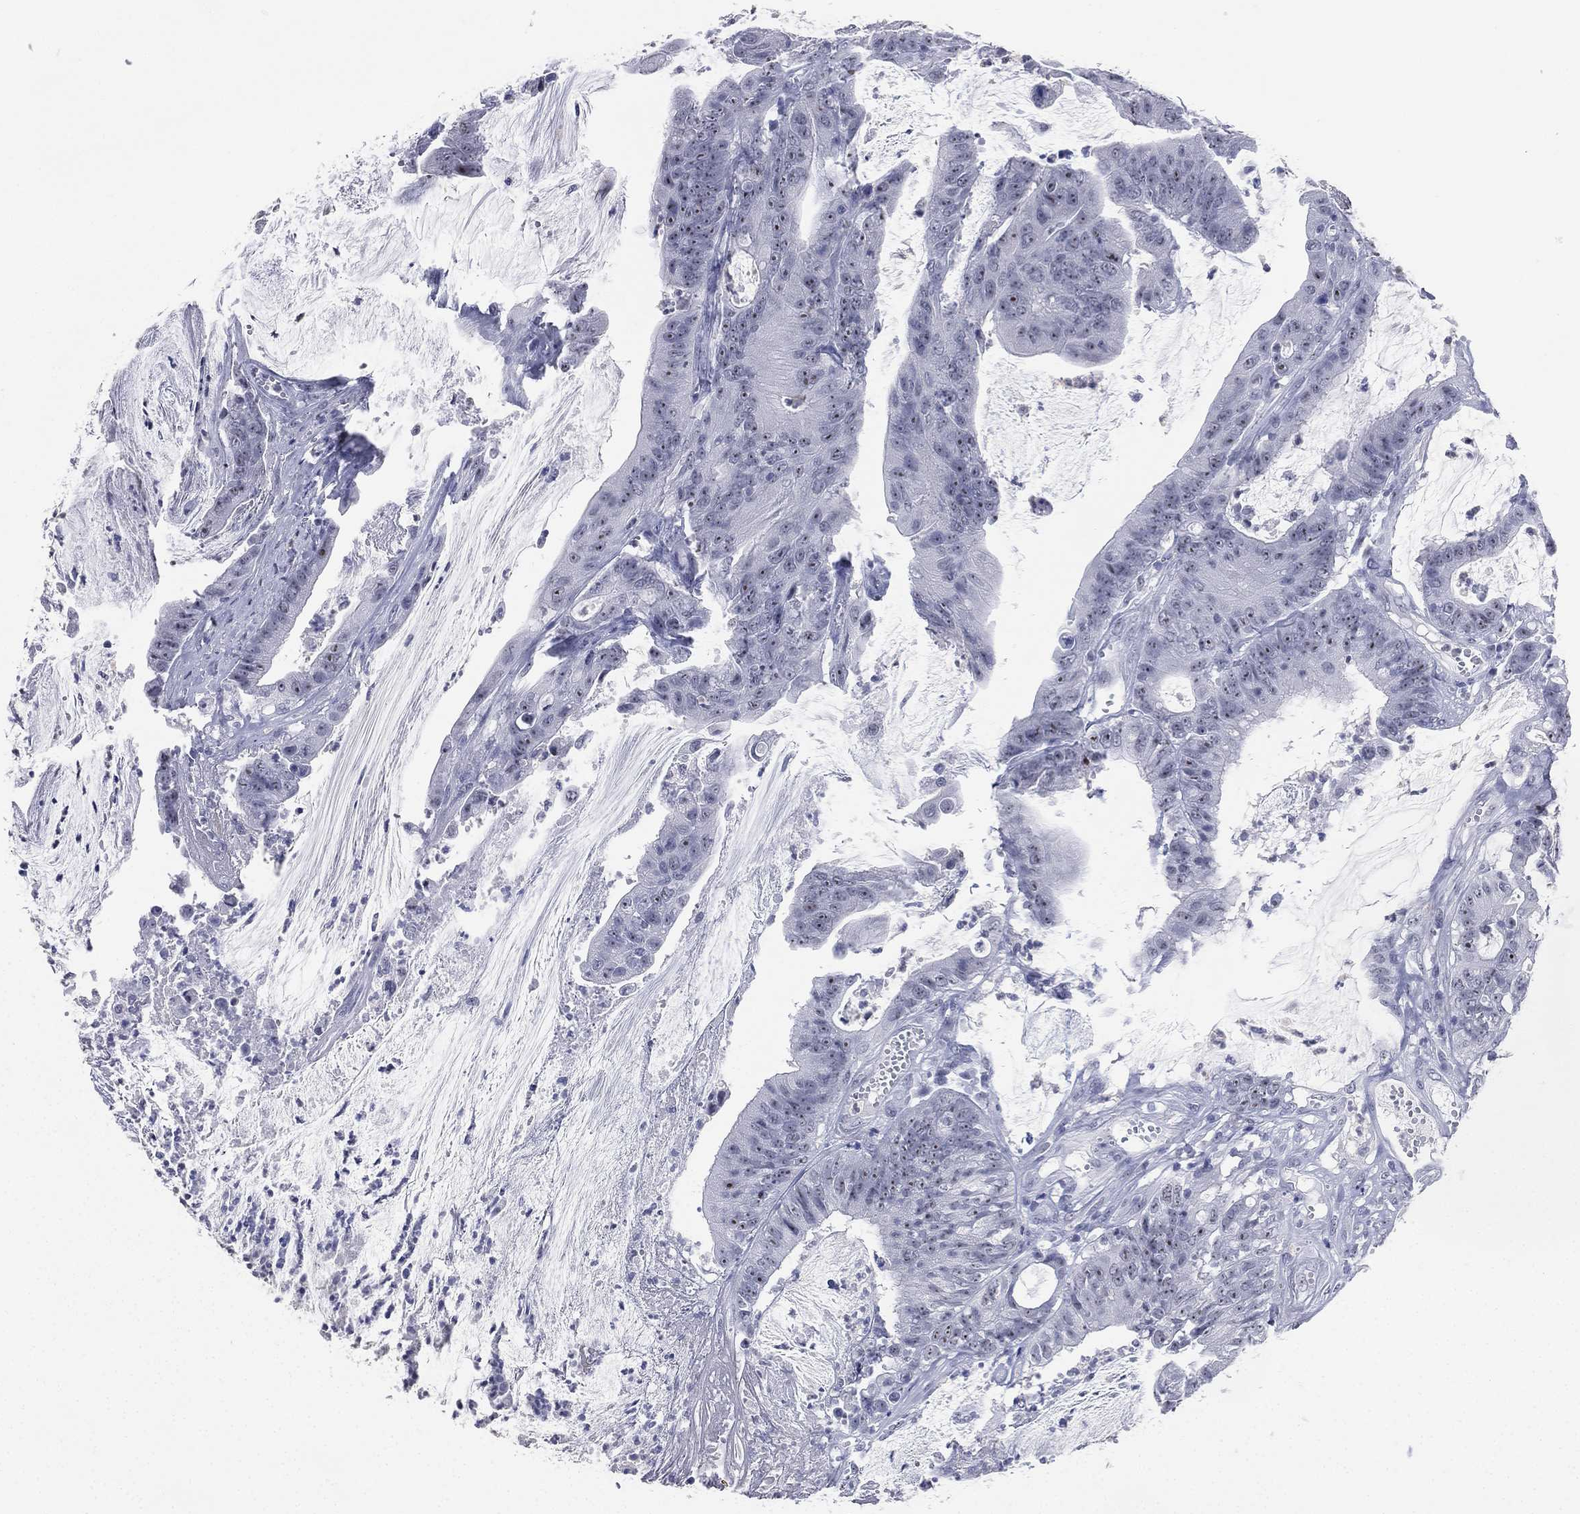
{"staining": {"intensity": "negative", "quantity": "none", "location": "none"}, "tissue": "colorectal cancer", "cell_type": "Tumor cells", "image_type": "cancer", "snomed": [{"axis": "morphology", "description": "Adenocarcinoma, NOS"}, {"axis": "topography", "description": "Colon"}], "caption": "High magnification brightfield microscopy of adenocarcinoma (colorectal) stained with DAB (3,3'-diaminobenzidine) (brown) and counterstained with hematoxylin (blue): tumor cells show no significant staining.", "gene": "CD22", "patient": {"sex": "female", "age": 69}}